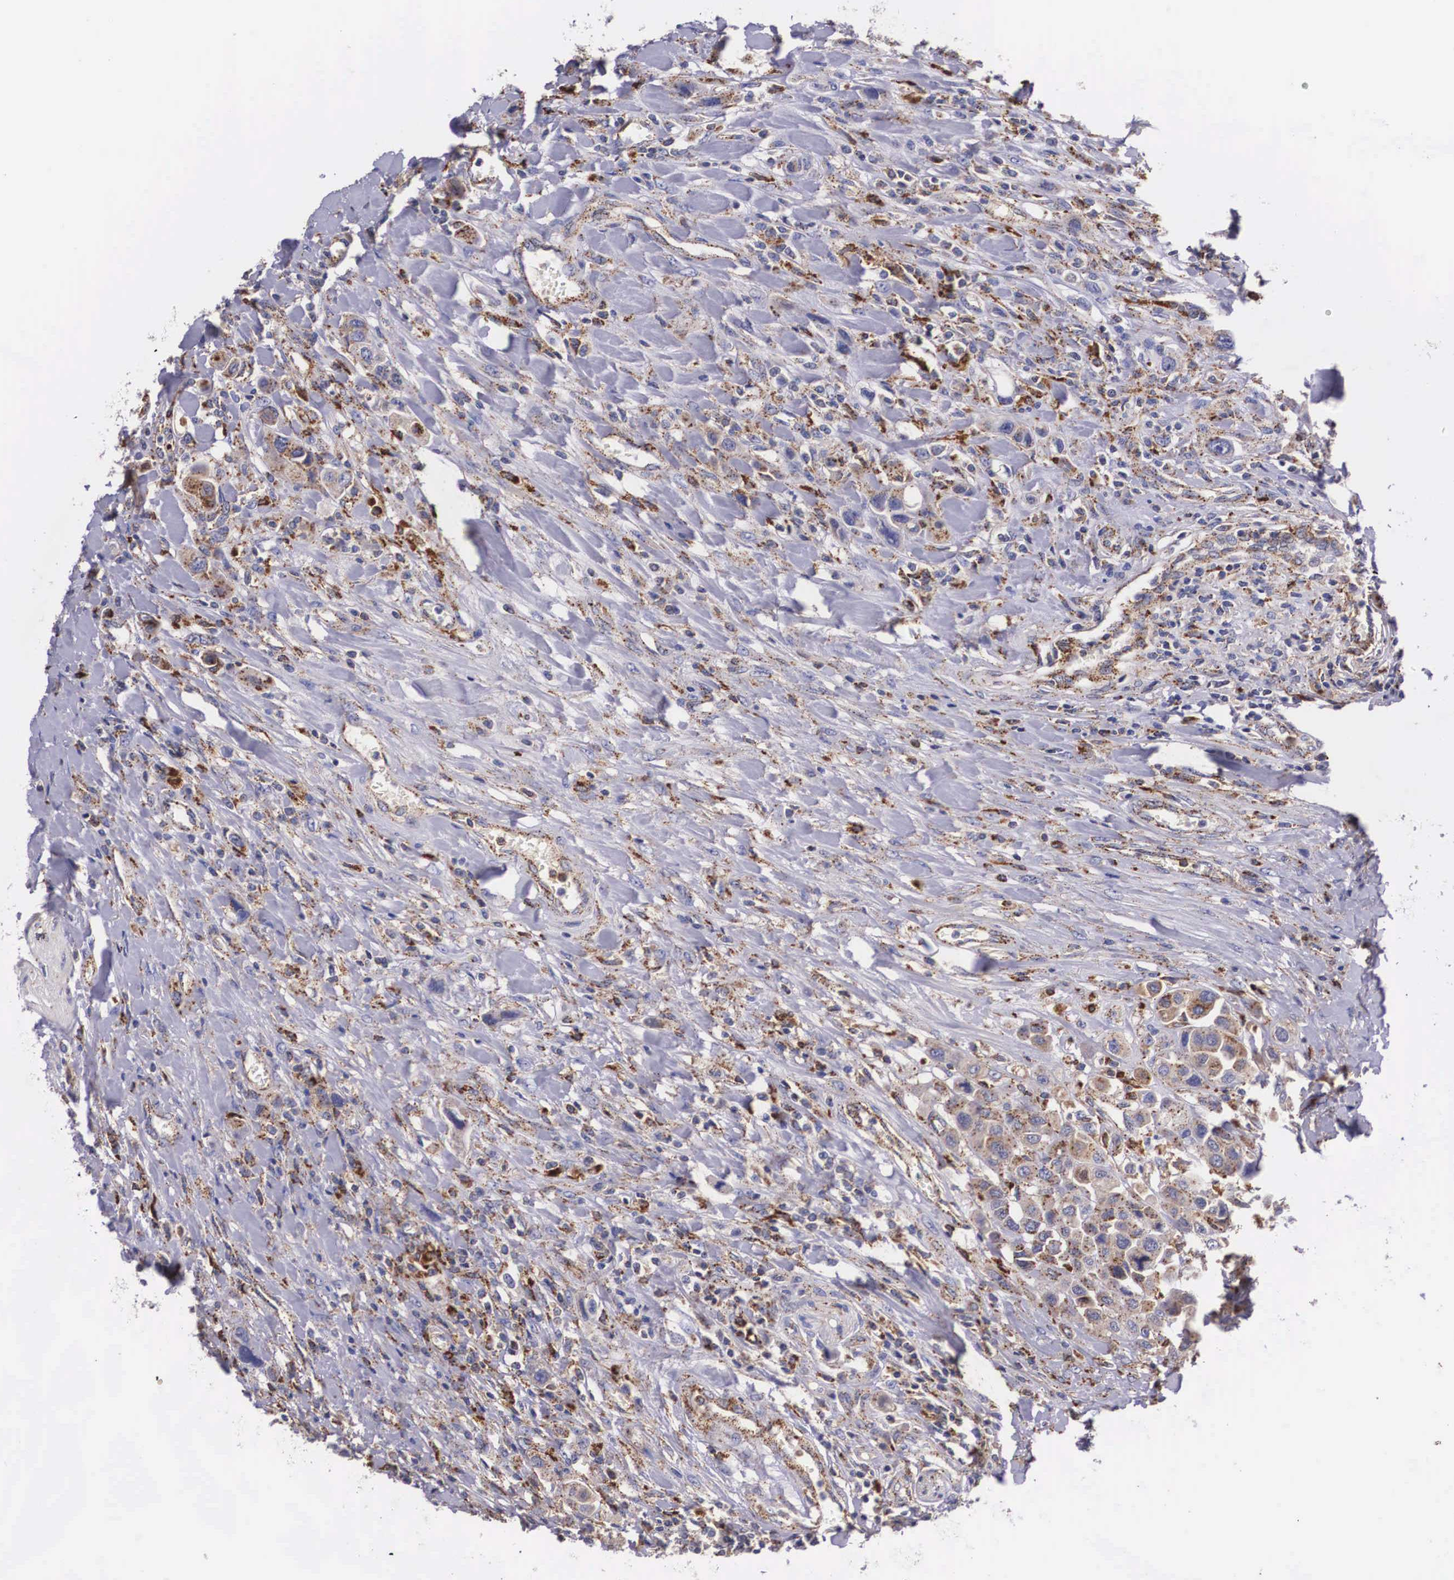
{"staining": {"intensity": "moderate", "quantity": ">75%", "location": "cytoplasmic/membranous"}, "tissue": "urothelial cancer", "cell_type": "Tumor cells", "image_type": "cancer", "snomed": [{"axis": "morphology", "description": "Urothelial carcinoma, High grade"}, {"axis": "topography", "description": "Urinary bladder"}], "caption": "DAB (3,3'-diaminobenzidine) immunohistochemical staining of urothelial carcinoma (high-grade) displays moderate cytoplasmic/membranous protein positivity in about >75% of tumor cells. (Brightfield microscopy of DAB IHC at high magnification).", "gene": "NAGA", "patient": {"sex": "male", "age": 50}}